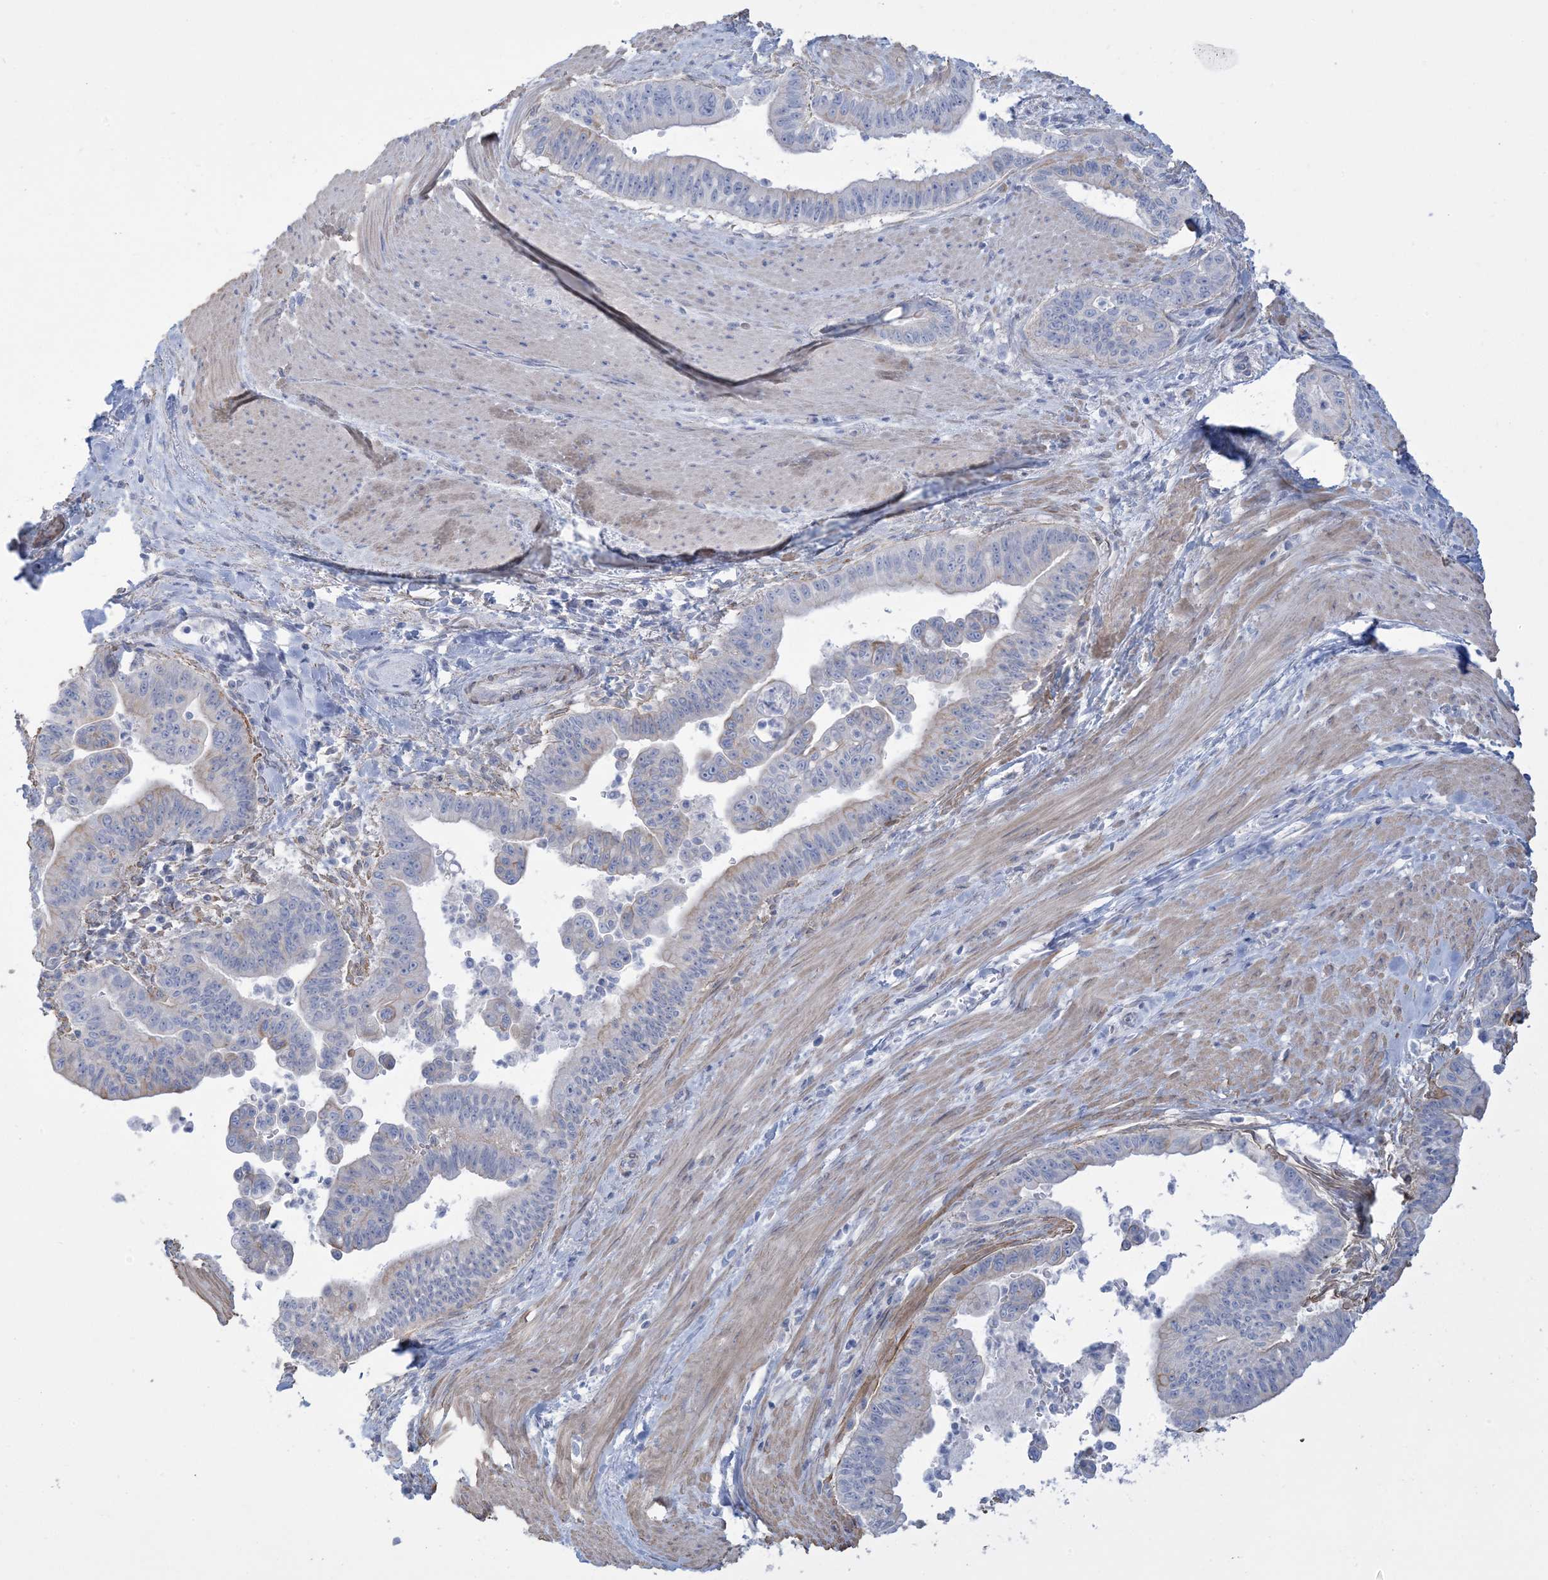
{"staining": {"intensity": "weak", "quantity": "<25%", "location": "cytoplasmic/membranous"}, "tissue": "pancreatic cancer", "cell_type": "Tumor cells", "image_type": "cancer", "snomed": [{"axis": "morphology", "description": "Adenocarcinoma, NOS"}, {"axis": "topography", "description": "Pancreas"}], "caption": "A photomicrograph of pancreatic cancer stained for a protein exhibits no brown staining in tumor cells.", "gene": "AGXT", "patient": {"sex": "male", "age": 70}}